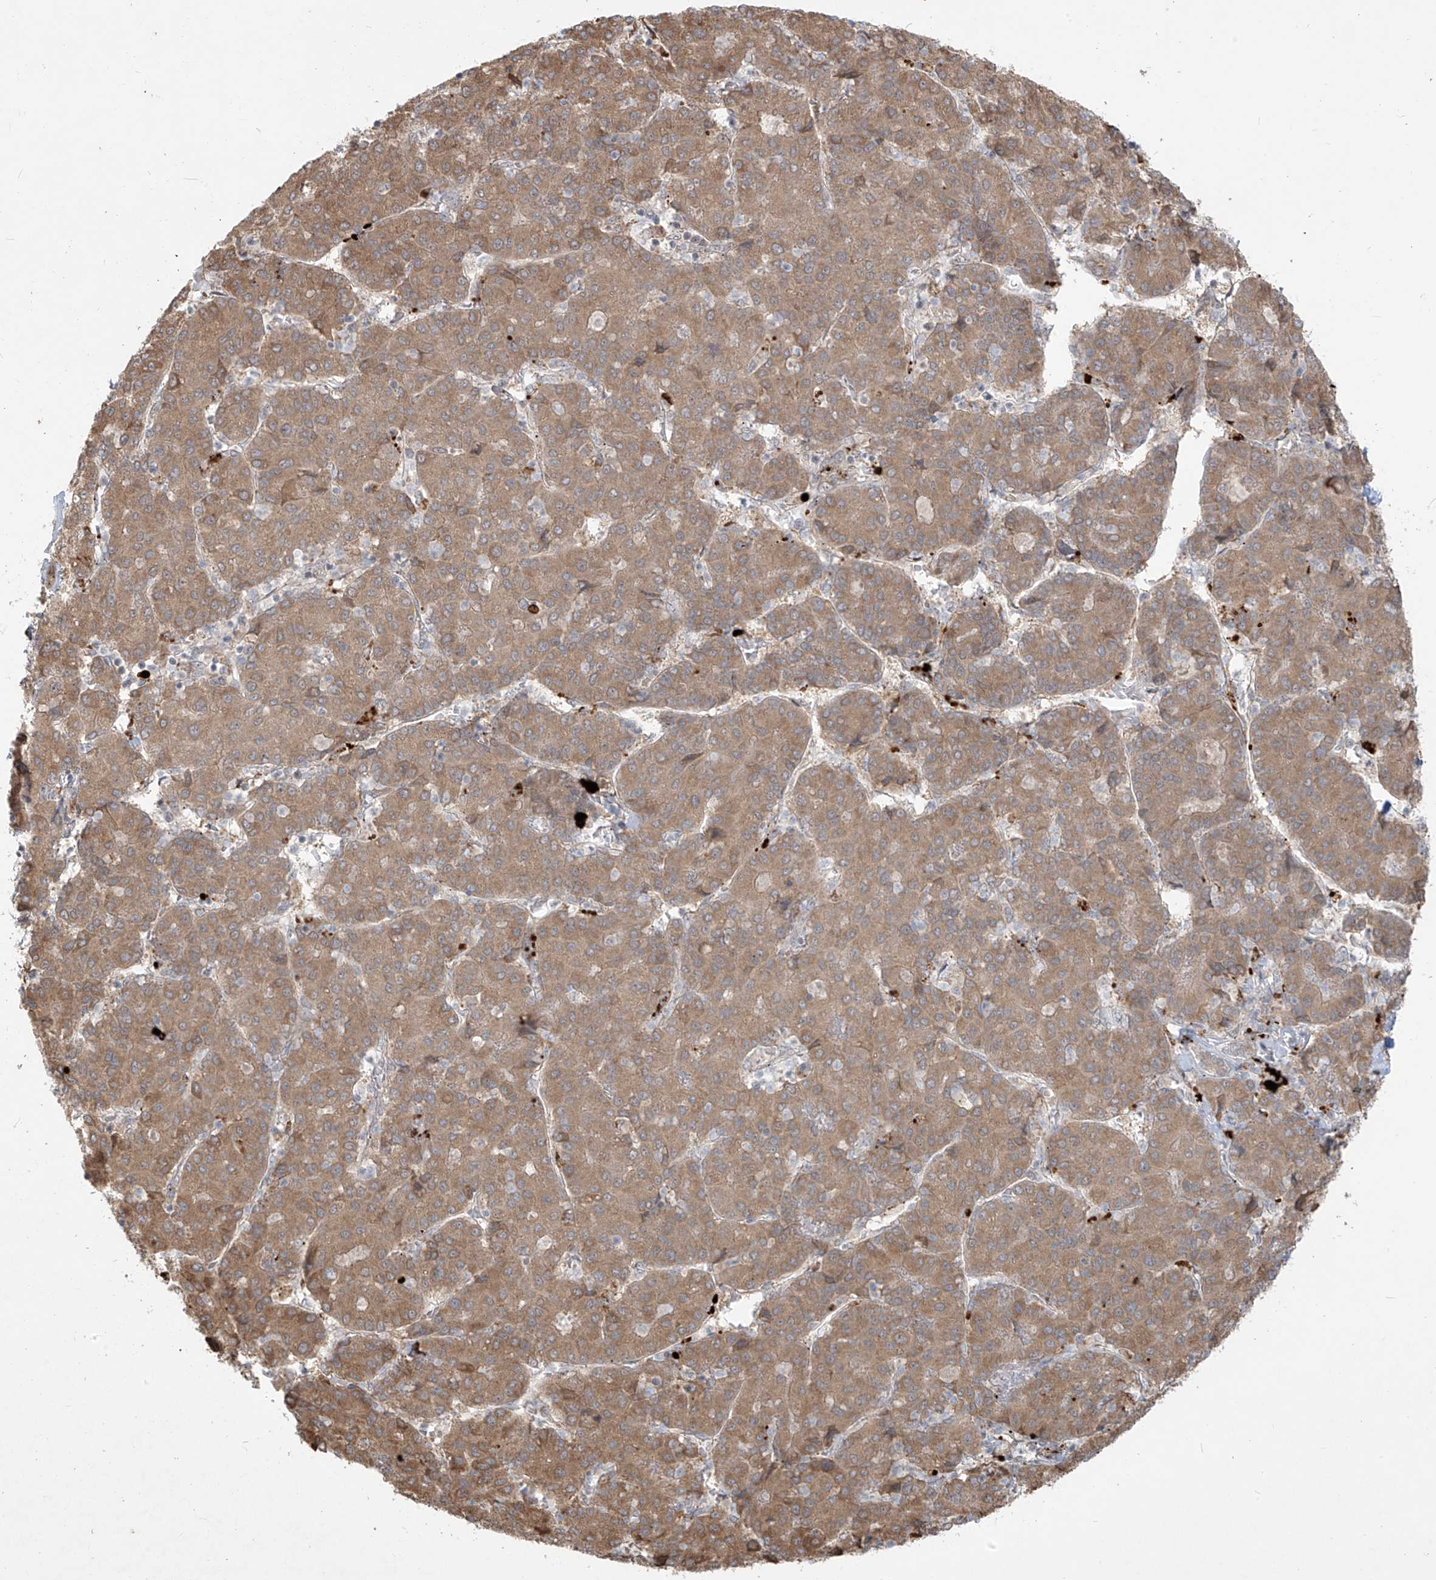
{"staining": {"intensity": "moderate", "quantity": ">75%", "location": "cytoplasmic/membranous"}, "tissue": "liver cancer", "cell_type": "Tumor cells", "image_type": "cancer", "snomed": [{"axis": "morphology", "description": "Carcinoma, Hepatocellular, NOS"}, {"axis": "topography", "description": "Liver"}], "caption": "Immunohistochemistry of human liver cancer (hepatocellular carcinoma) displays medium levels of moderate cytoplasmic/membranous positivity in approximately >75% of tumor cells. (DAB IHC, brown staining for protein, blue staining for nuclei).", "gene": "PLEKHM3", "patient": {"sex": "male", "age": 65}}